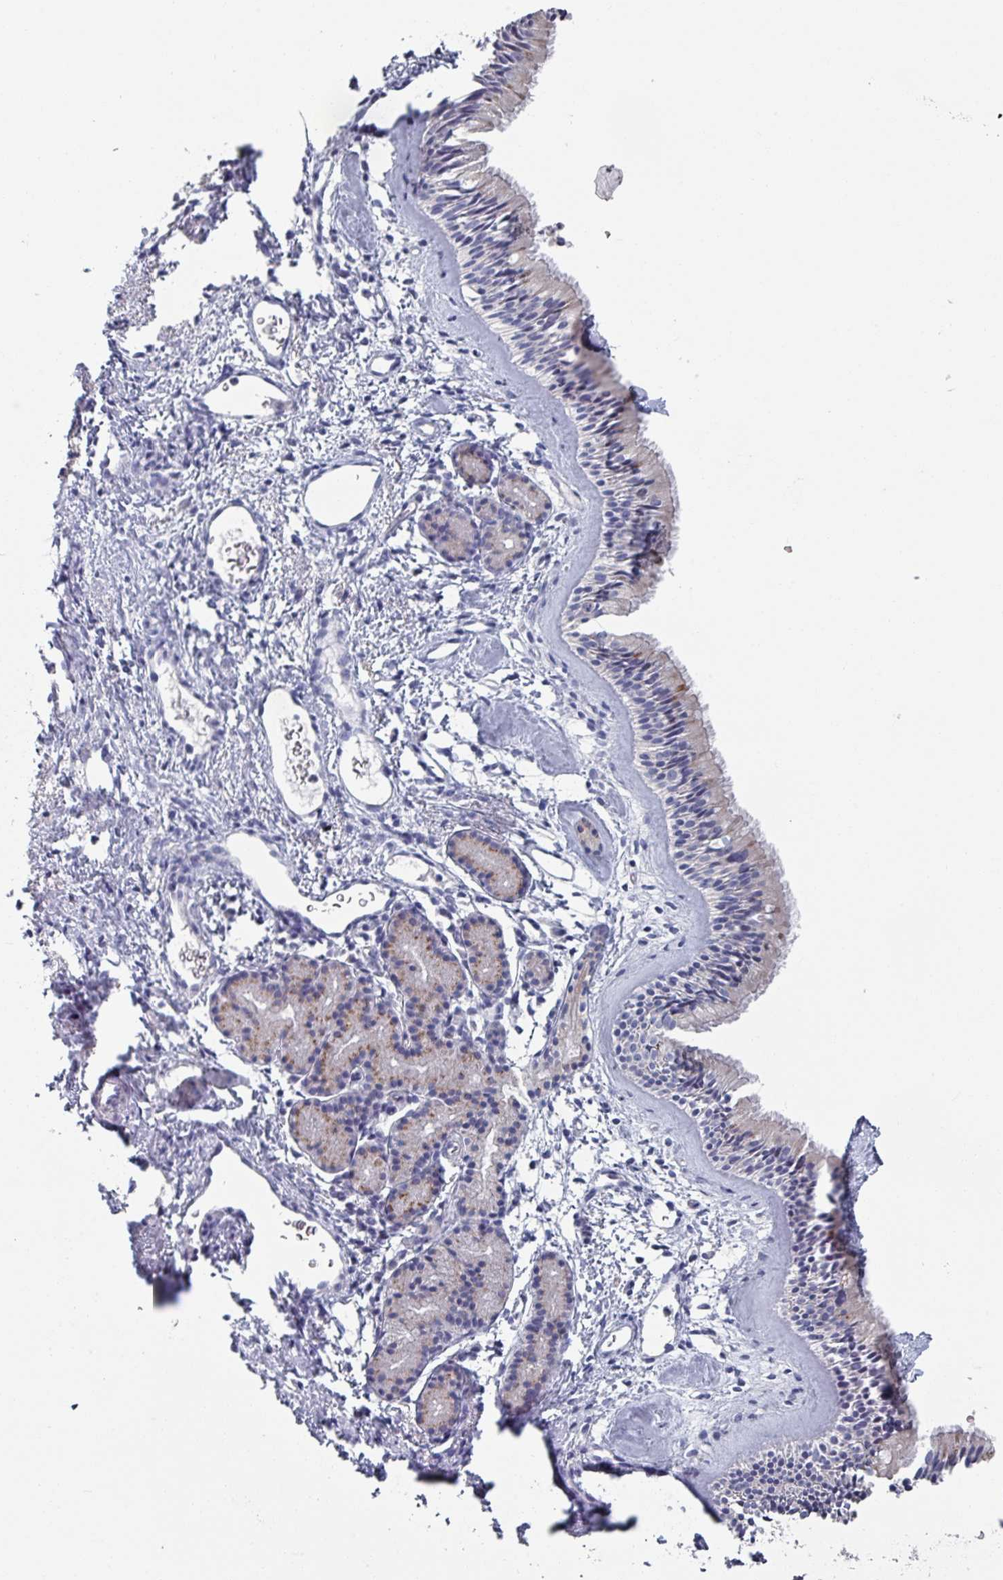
{"staining": {"intensity": "negative", "quantity": "none", "location": "none"}, "tissue": "nasopharynx", "cell_type": "Respiratory epithelial cells", "image_type": "normal", "snomed": [{"axis": "morphology", "description": "Normal tissue, NOS"}, {"axis": "topography", "description": "Nasopharynx"}], "caption": "There is no significant expression in respiratory epithelial cells of nasopharynx. (DAB (3,3'-diaminobenzidine) immunohistochemistry visualized using brightfield microscopy, high magnification).", "gene": "EFL1", "patient": {"sex": "male", "age": 82}}